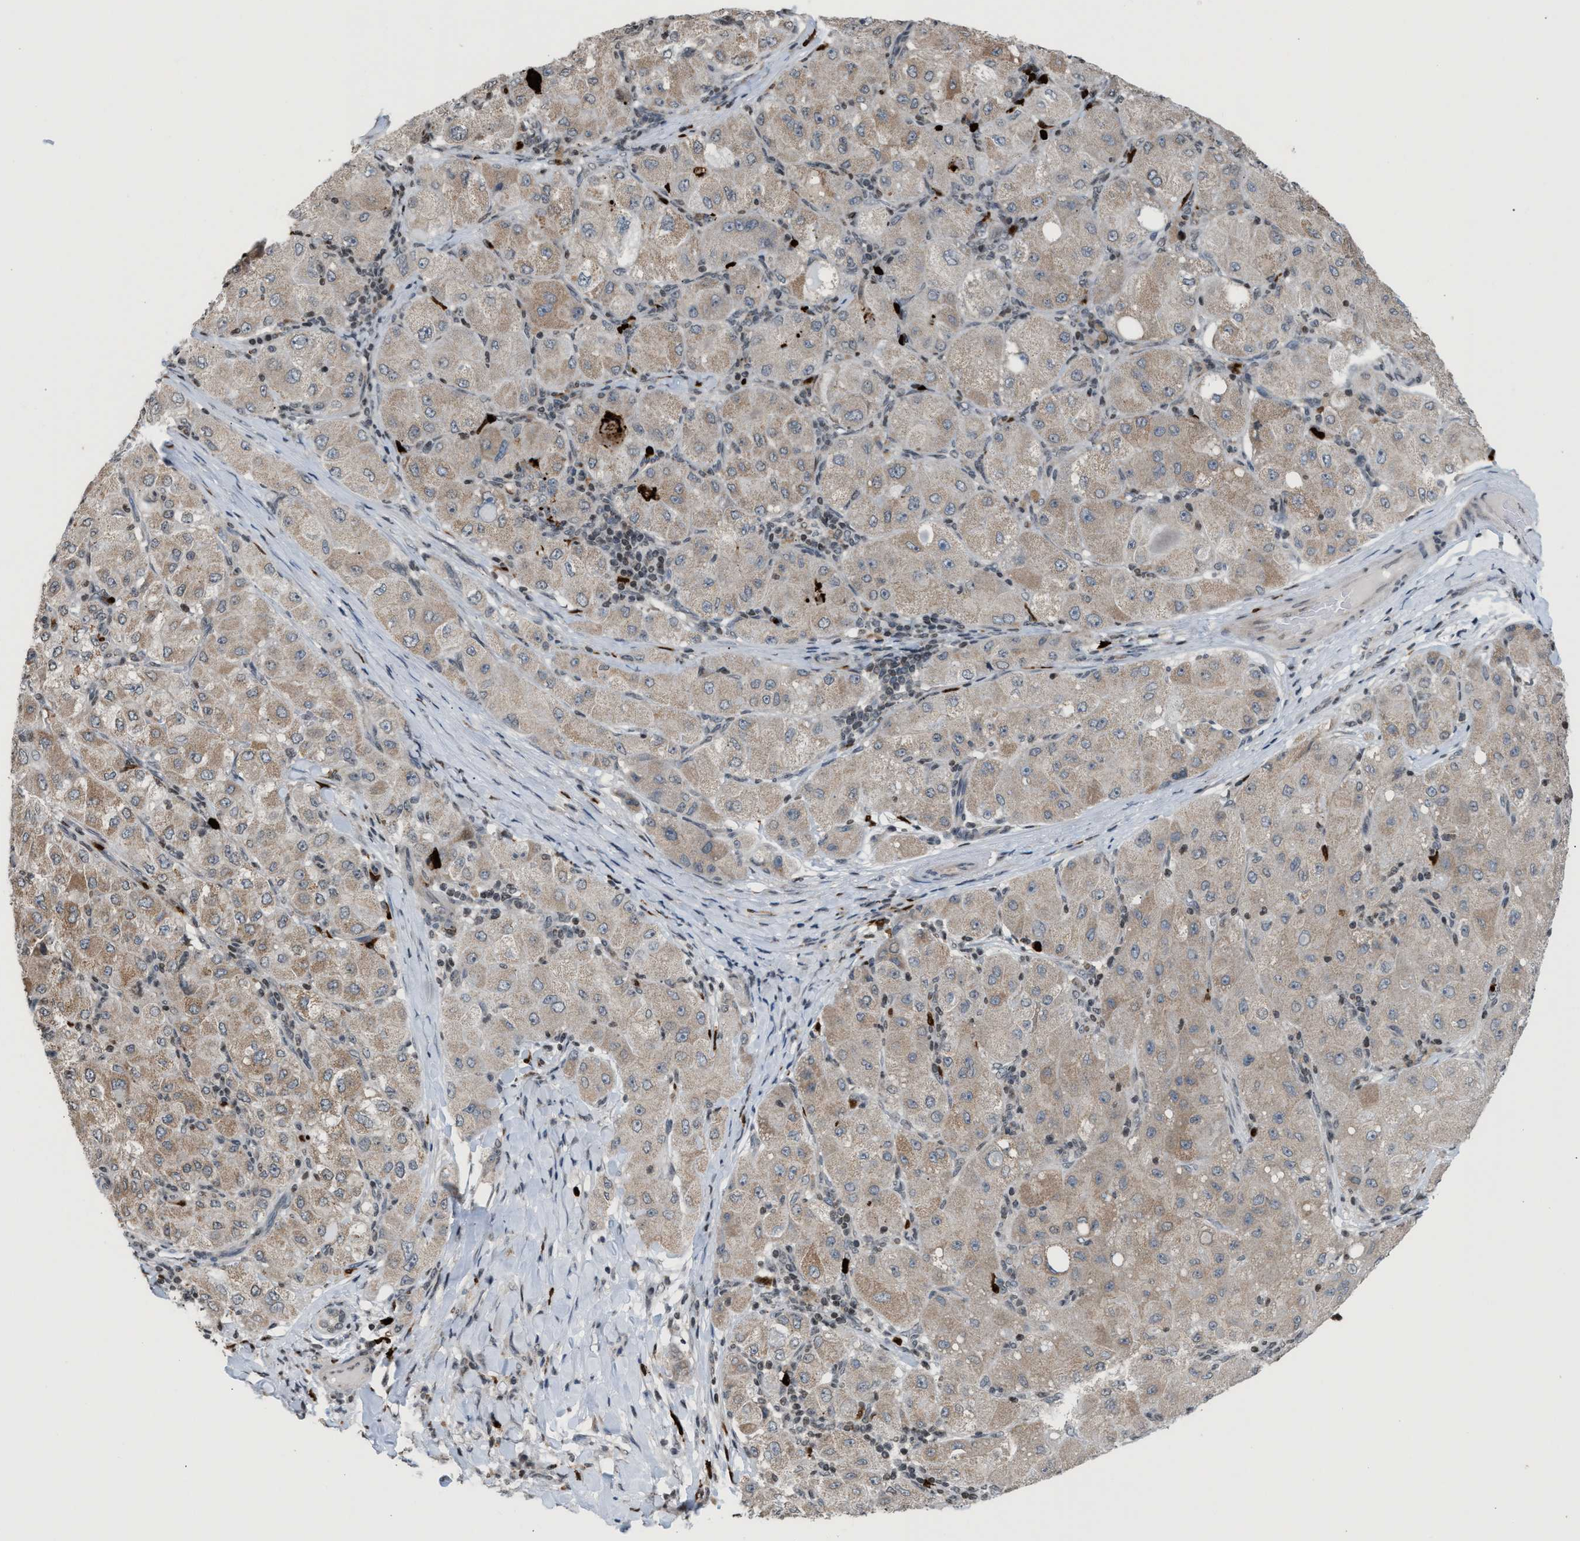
{"staining": {"intensity": "weak", "quantity": ">75%", "location": "cytoplasmic/membranous"}, "tissue": "liver cancer", "cell_type": "Tumor cells", "image_type": "cancer", "snomed": [{"axis": "morphology", "description": "Carcinoma, Hepatocellular, NOS"}, {"axis": "topography", "description": "Liver"}], "caption": "Protein expression analysis of human liver hepatocellular carcinoma reveals weak cytoplasmic/membranous positivity in approximately >75% of tumor cells.", "gene": "PRUNE2", "patient": {"sex": "male", "age": 80}}